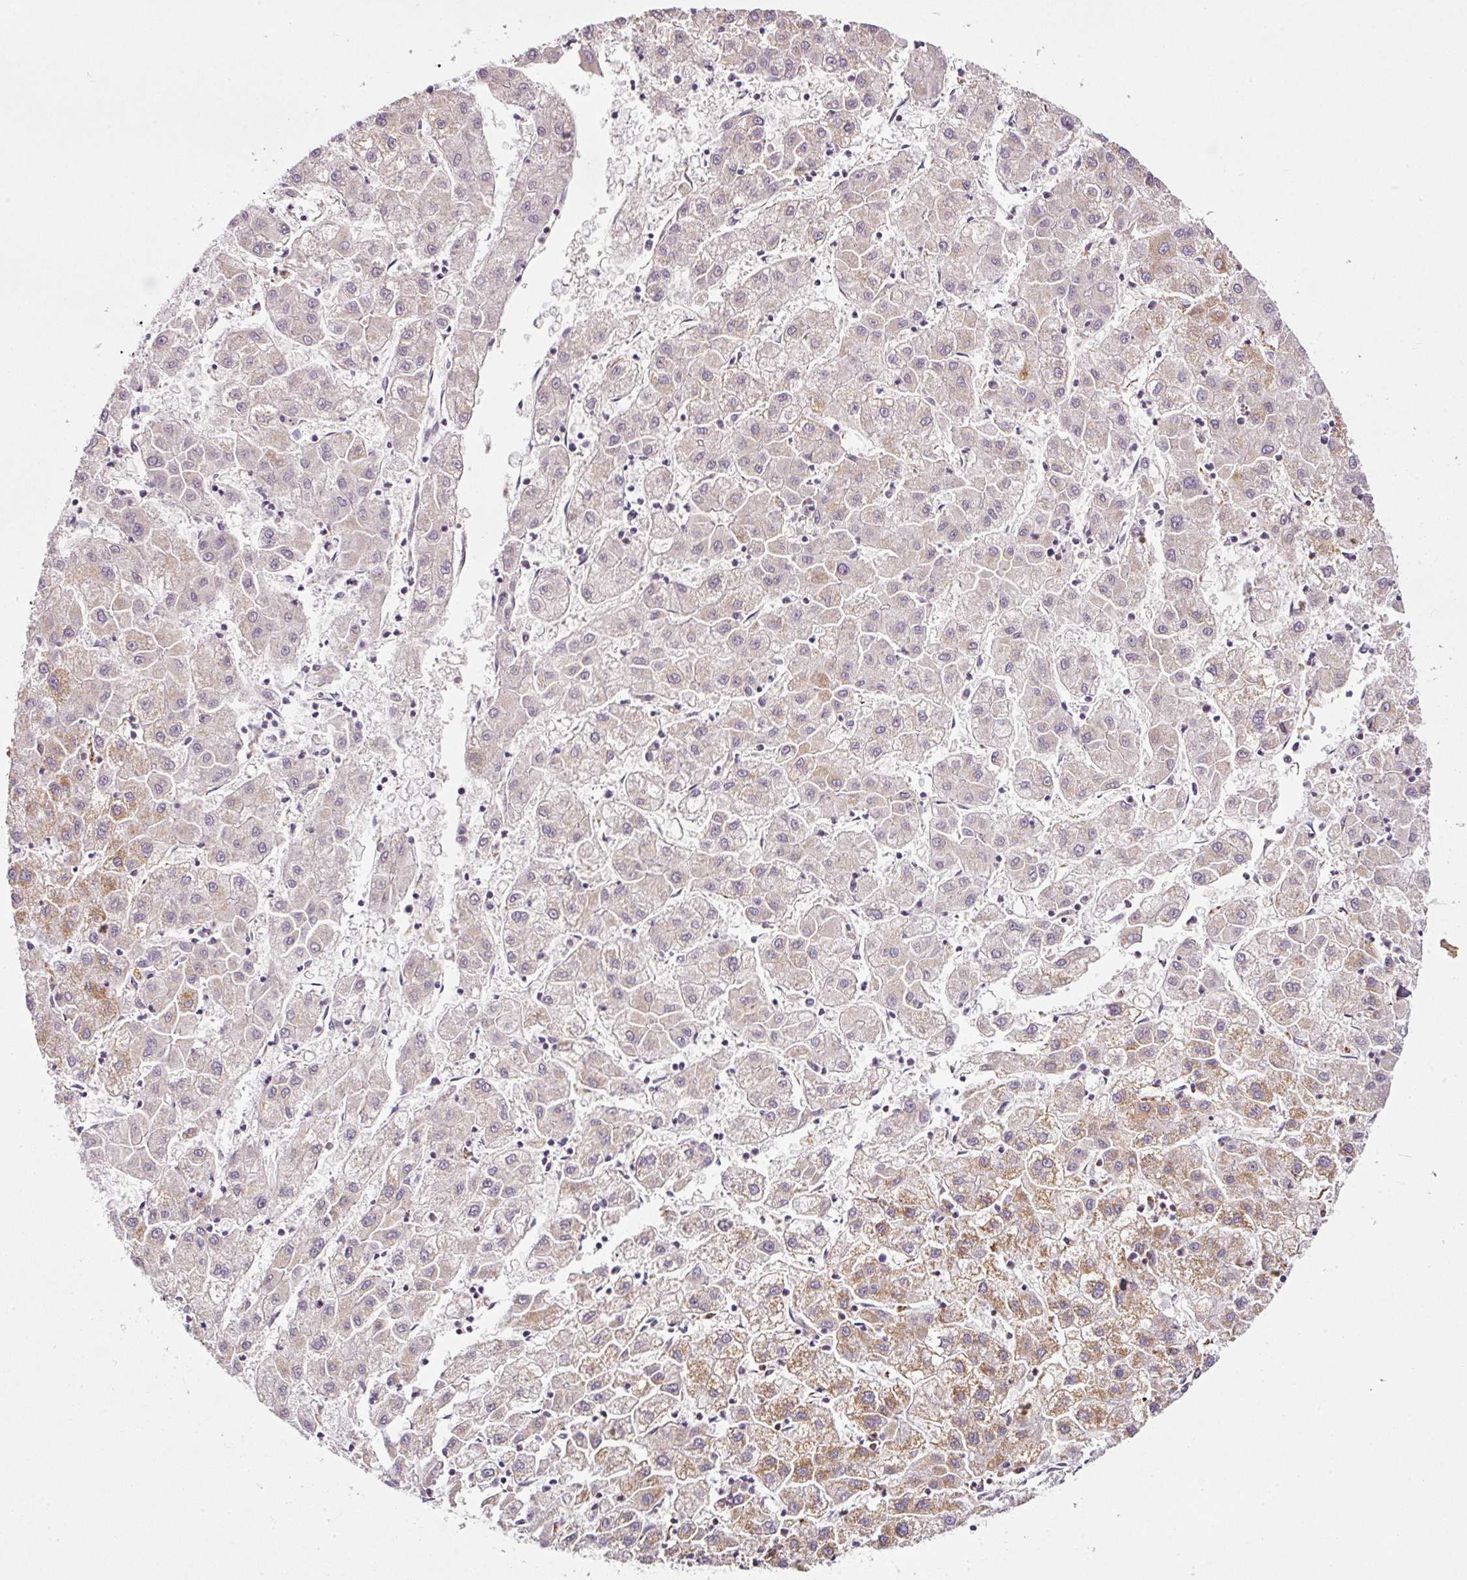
{"staining": {"intensity": "moderate", "quantity": "25%-75%", "location": "cytoplasmic/membranous"}, "tissue": "liver cancer", "cell_type": "Tumor cells", "image_type": "cancer", "snomed": [{"axis": "morphology", "description": "Carcinoma, Hepatocellular, NOS"}, {"axis": "topography", "description": "Liver"}], "caption": "Immunohistochemistry (IHC) image of neoplastic tissue: liver hepatocellular carcinoma stained using immunohistochemistry demonstrates medium levels of moderate protein expression localized specifically in the cytoplasmic/membranous of tumor cells, appearing as a cytoplasmic/membranous brown color.", "gene": "SDHA", "patient": {"sex": "male", "age": 72}}